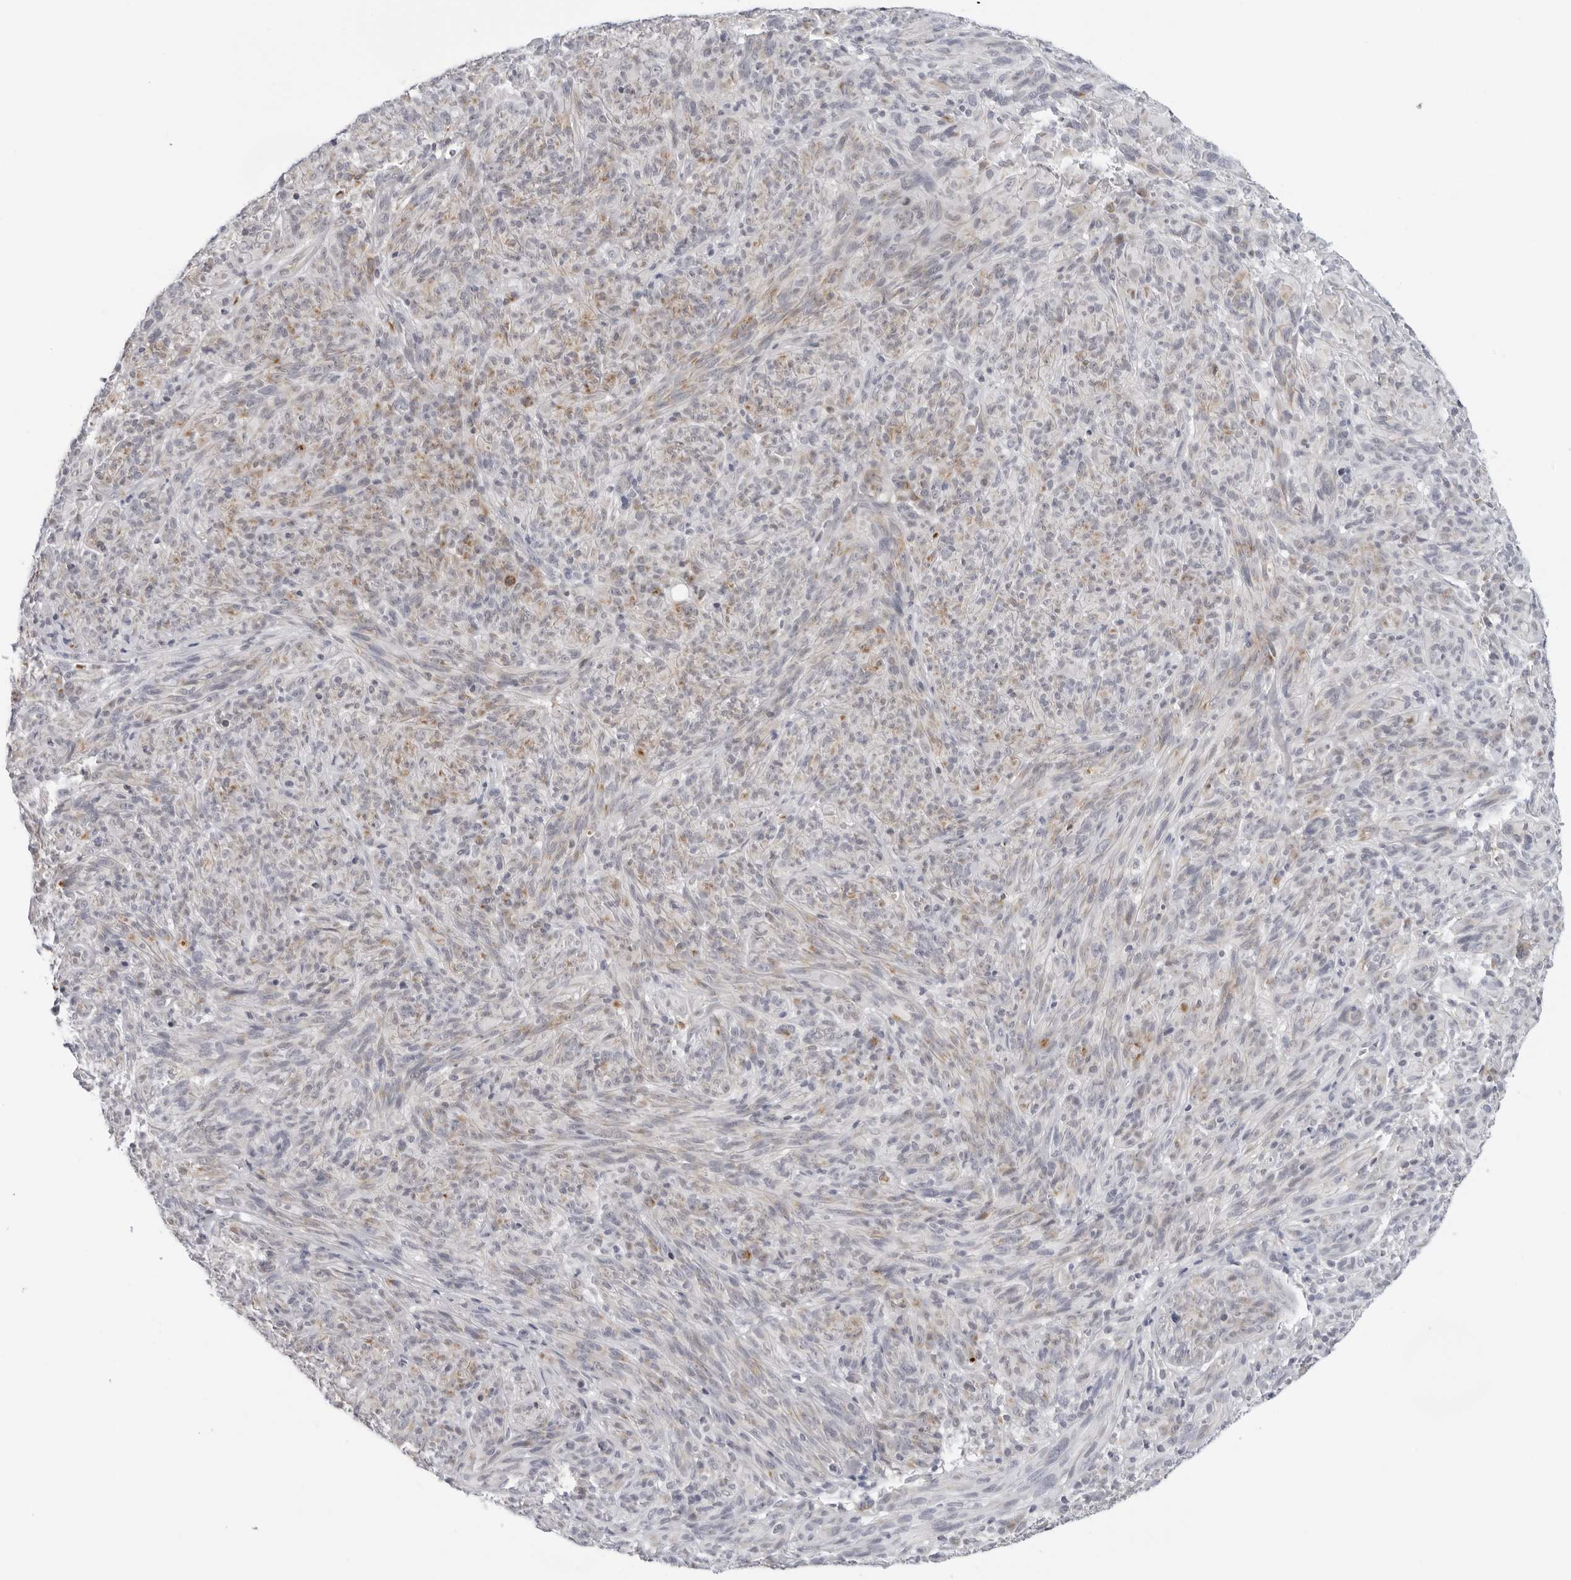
{"staining": {"intensity": "negative", "quantity": "none", "location": "none"}, "tissue": "melanoma", "cell_type": "Tumor cells", "image_type": "cancer", "snomed": [{"axis": "morphology", "description": "Malignant melanoma, NOS"}, {"axis": "topography", "description": "Skin of head"}], "caption": "Immunohistochemical staining of human melanoma exhibits no significant positivity in tumor cells. (Brightfield microscopy of DAB IHC at high magnification).", "gene": "CIART", "patient": {"sex": "male", "age": 96}}